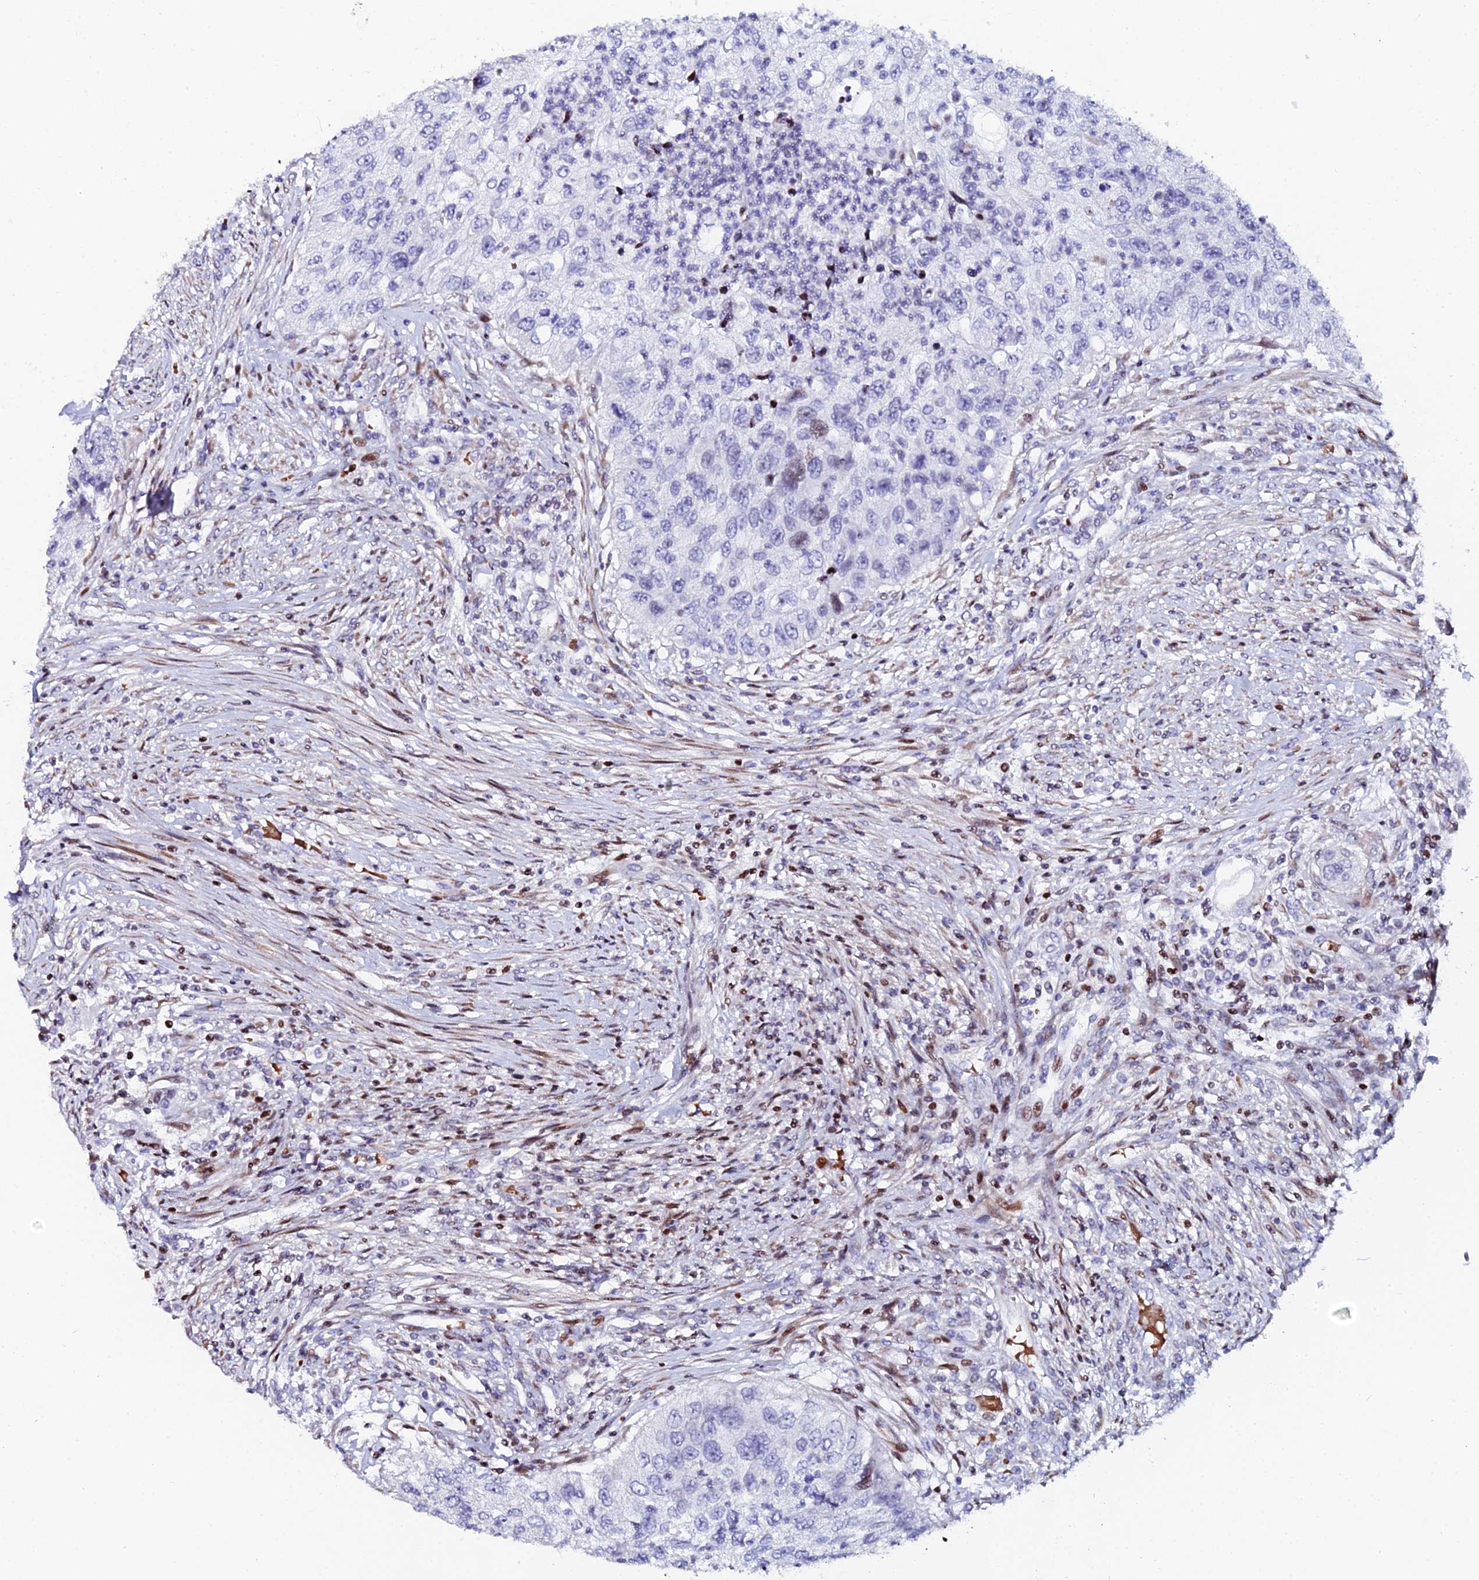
{"staining": {"intensity": "moderate", "quantity": "<25%", "location": "nuclear"}, "tissue": "urothelial cancer", "cell_type": "Tumor cells", "image_type": "cancer", "snomed": [{"axis": "morphology", "description": "Urothelial carcinoma, High grade"}, {"axis": "topography", "description": "Urinary bladder"}], "caption": "A photomicrograph of urothelial carcinoma (high-grade) stained for a protein shows moderate nuclear brown staining in tumor cells. Ihc stains the protein of interest in brown and the nuclei are stained blue.", "gene": "MYNN", "patient": {"sex": "female", "age": 60}}